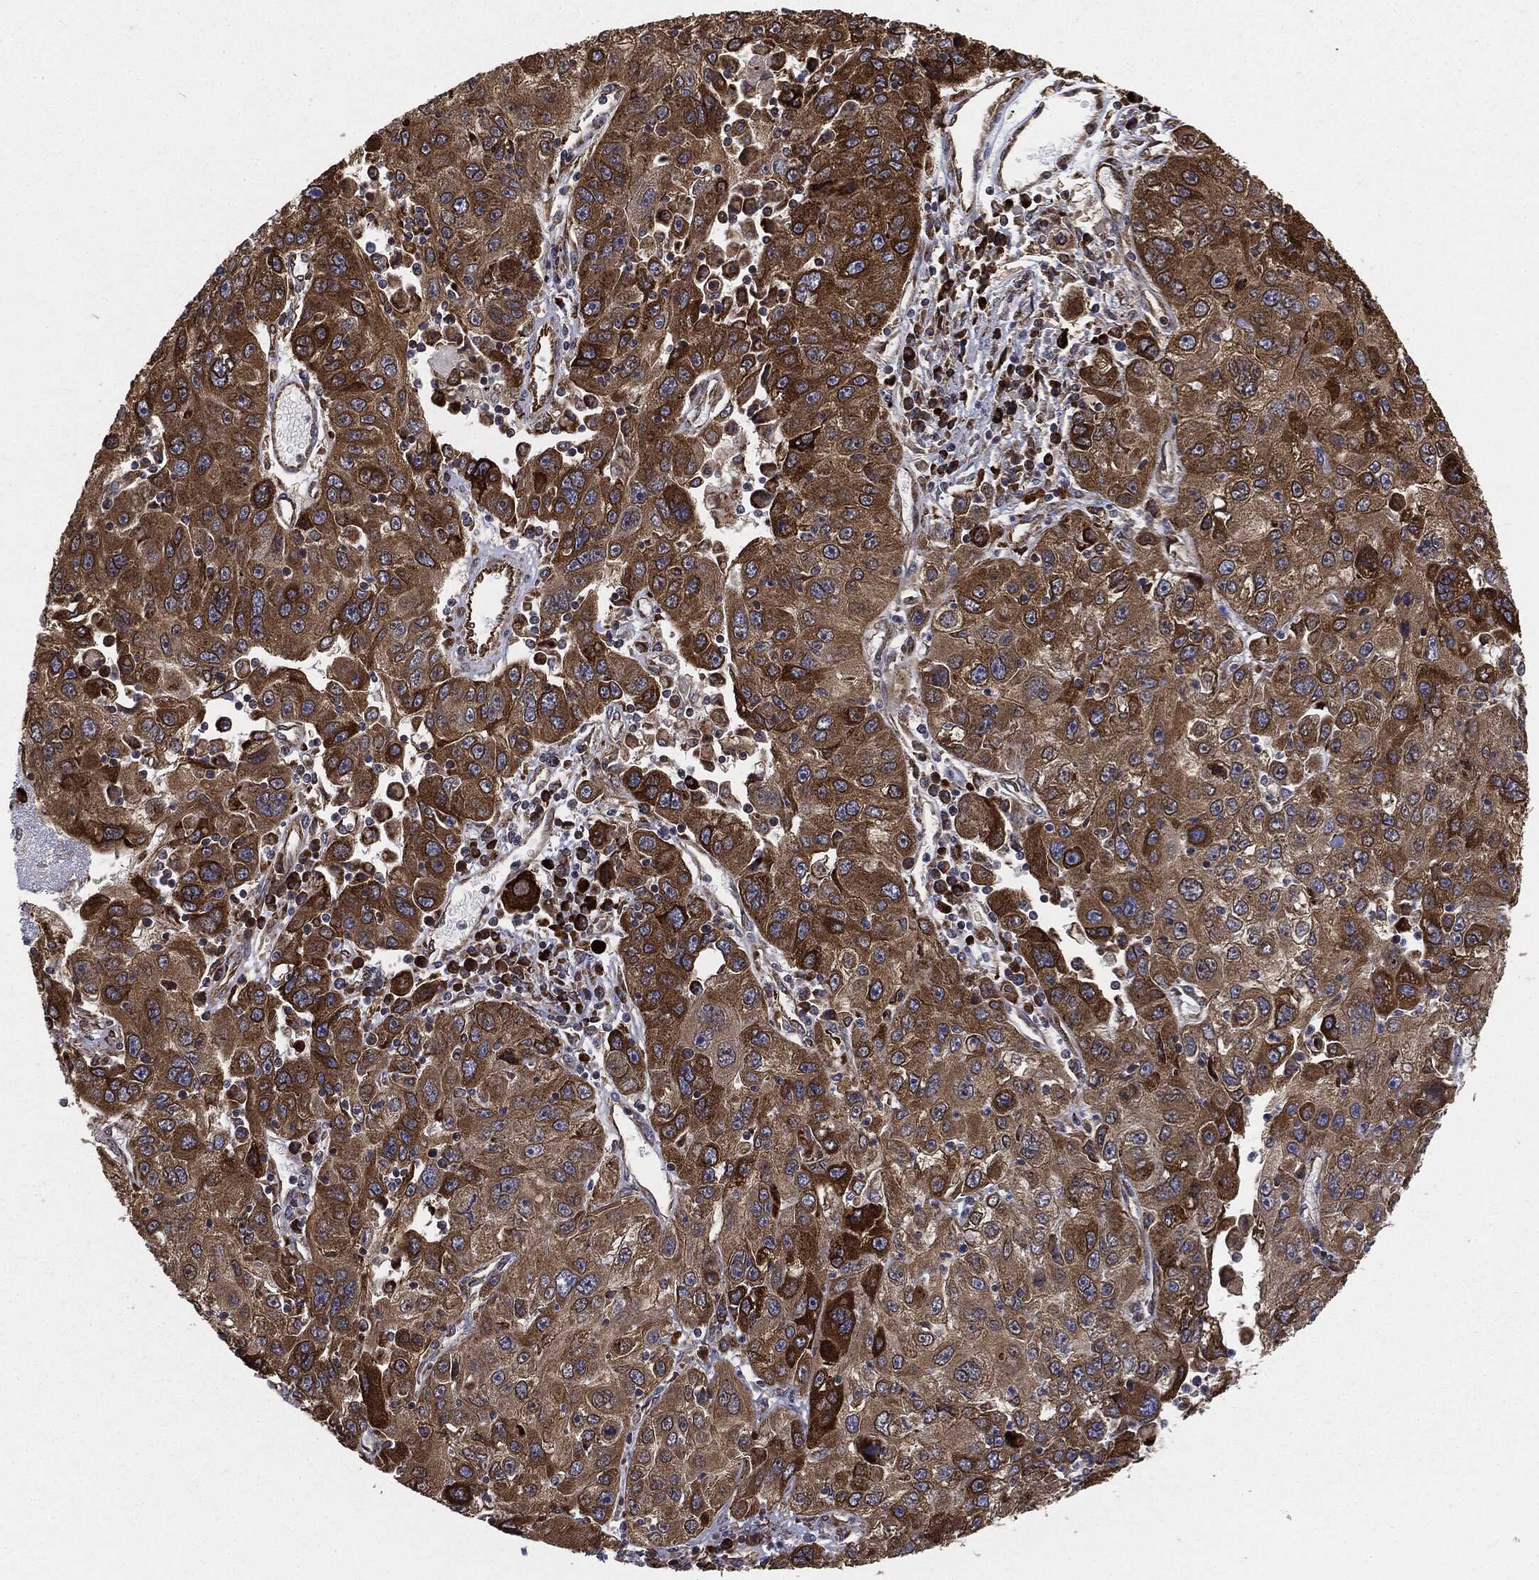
{"staining": {"intensity": "strong", "quantity": ">75%", "location": "cytoplasmic/membranous"}, "tissue": "stomach cancer", "cell_type": "Tumor cells", "image_type": "cancer", "snomed": [{"axis": "morphology", "description": "Adenocarcinoma, NOS"}, {"axis": "topography", "description": "Stomach"}], "caption": "A brown stain highlights strong cytoplasmic/membranous expression of a protein in human stomach cancer tumor cells.", "gene": "CYLD", "patient": {"sex": "male", "age": 56}}